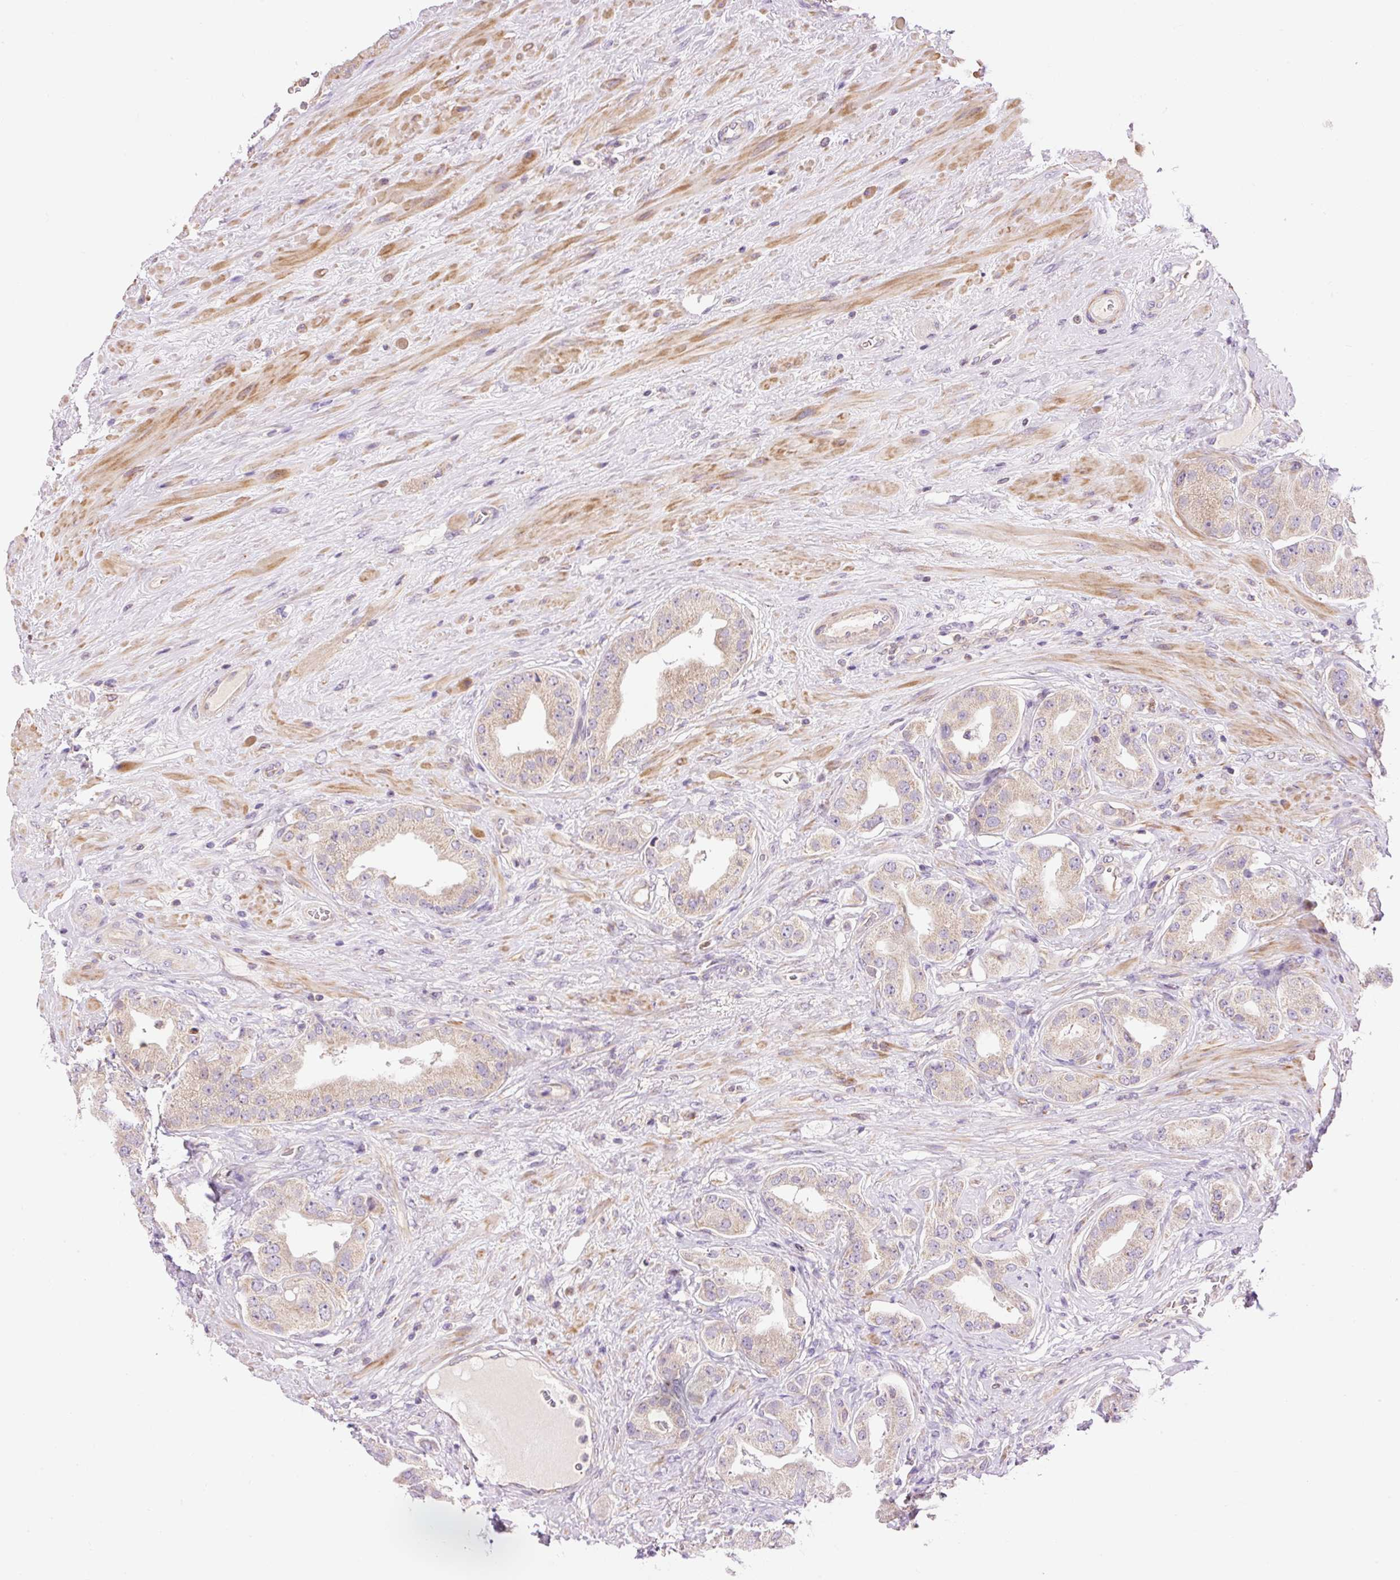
{"staining": {"intensity": "weak", "quantity": ">75%", "location": "cytoplasmic/membranous"}, "tissue": "prostate cancer", "cell_type": "Tumor cells", "image_type": "cancer", "snomed": [{"axis": "morphology", "description": "Adenocarcinoma, High grade"}, {"axis": "topography", "description": "Prostate"}], "caption": "Prostate cancer (adenocarcinoma (high-grade)) was stained to show a protein in brown. There is low levels of weak cytoplasmic/membranous positivity in approximately >75% of tumor cells. The protein is shown in brown color, while the nuclei are stained blue.", "gene": "IMMT", "patient": {"sex": "male", "age": 63}}